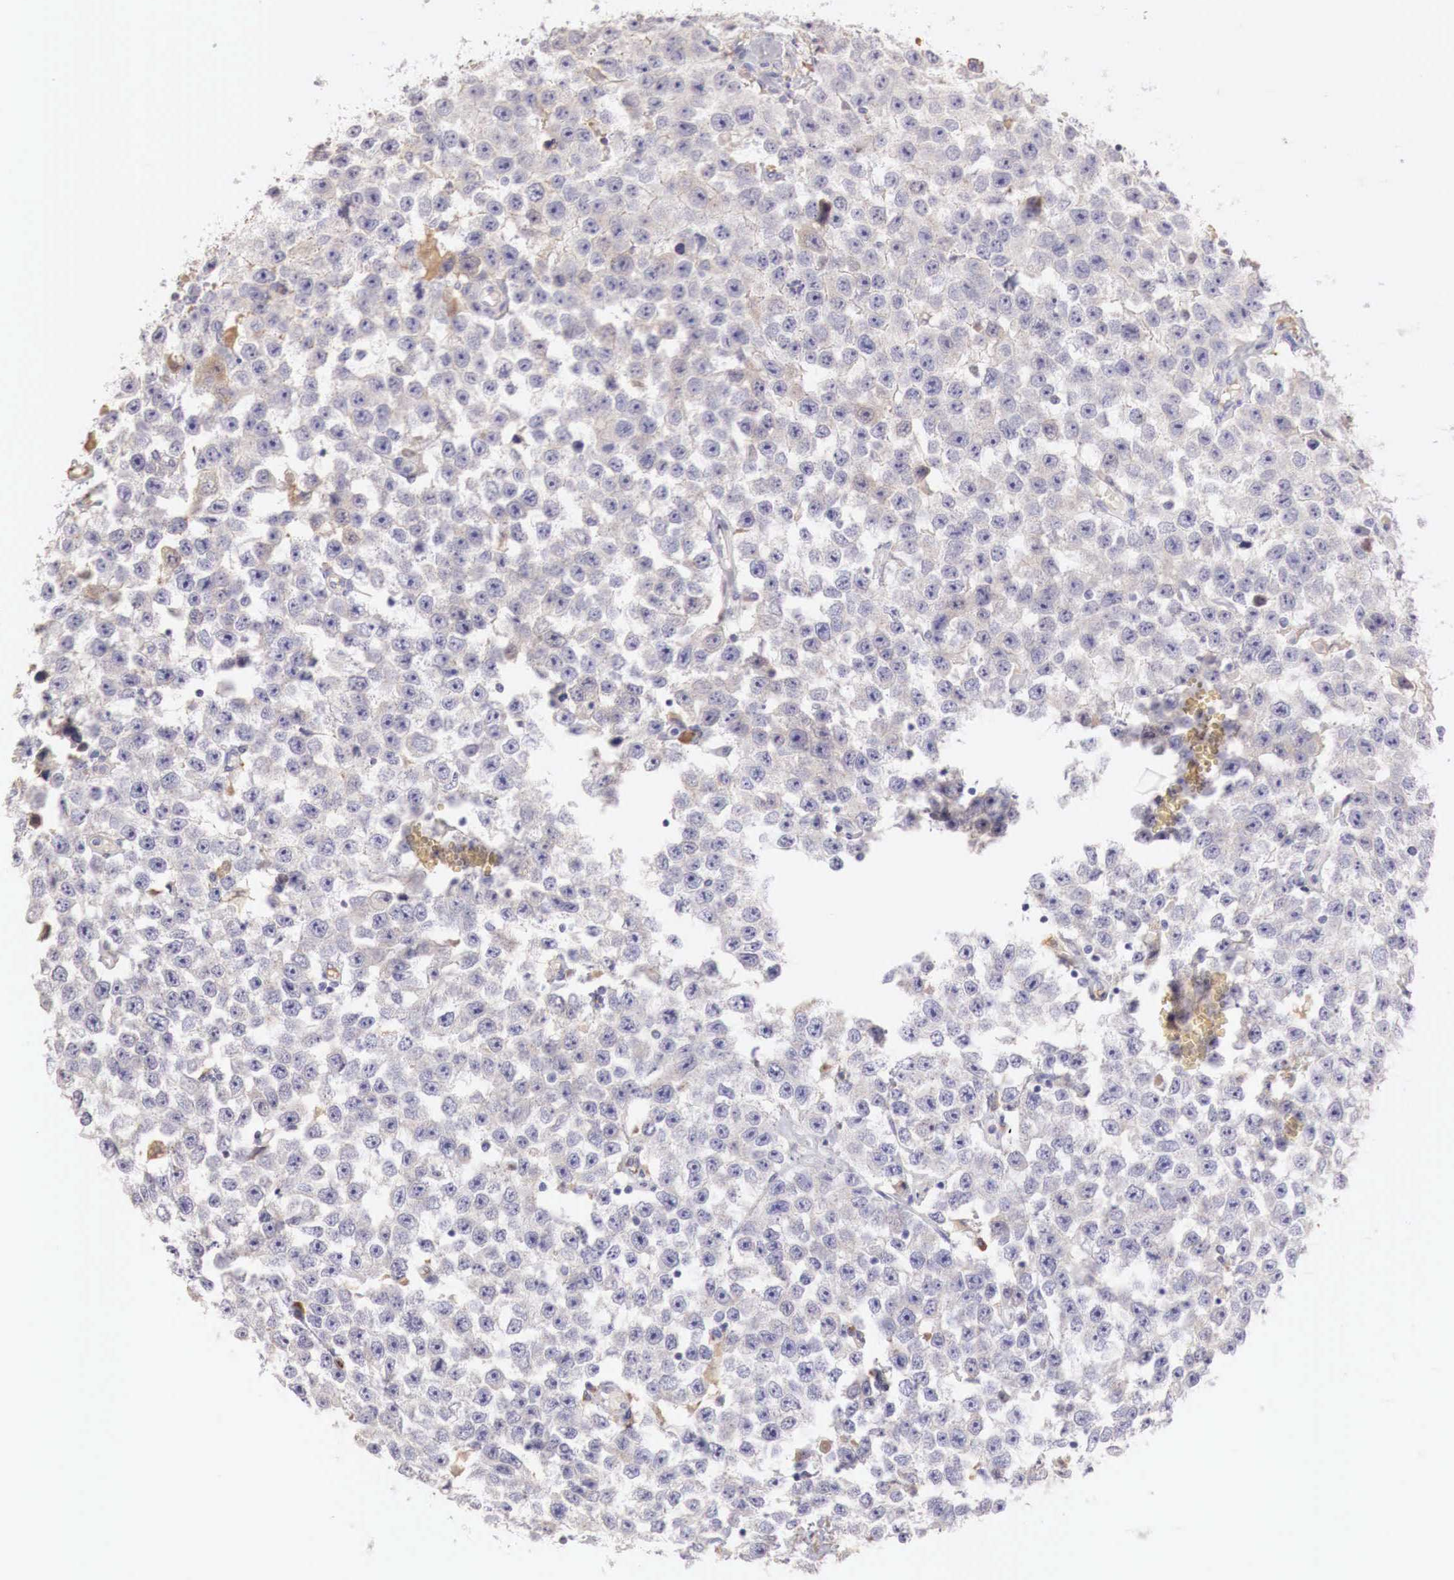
{"staining": {"intensity": "weak", "quantity": "<25%", "location": "cytoplasmic/membranous"}, "tissue": "testis cancer", "cell_type": "Tumor cells", "image_type": "cancer", "snomed": [{"axis": "morphology", "description": "Seminoma, NOS"}, {"axis": "topography", "description": "Testis"}], "caption": "Human seminoma (testis) stained for a protein using immunohistochemistry (IHC) displays no staining in tumor cells.", "gene": "XPNPEP2", "patient": {"sex": "male", "age": 52}}